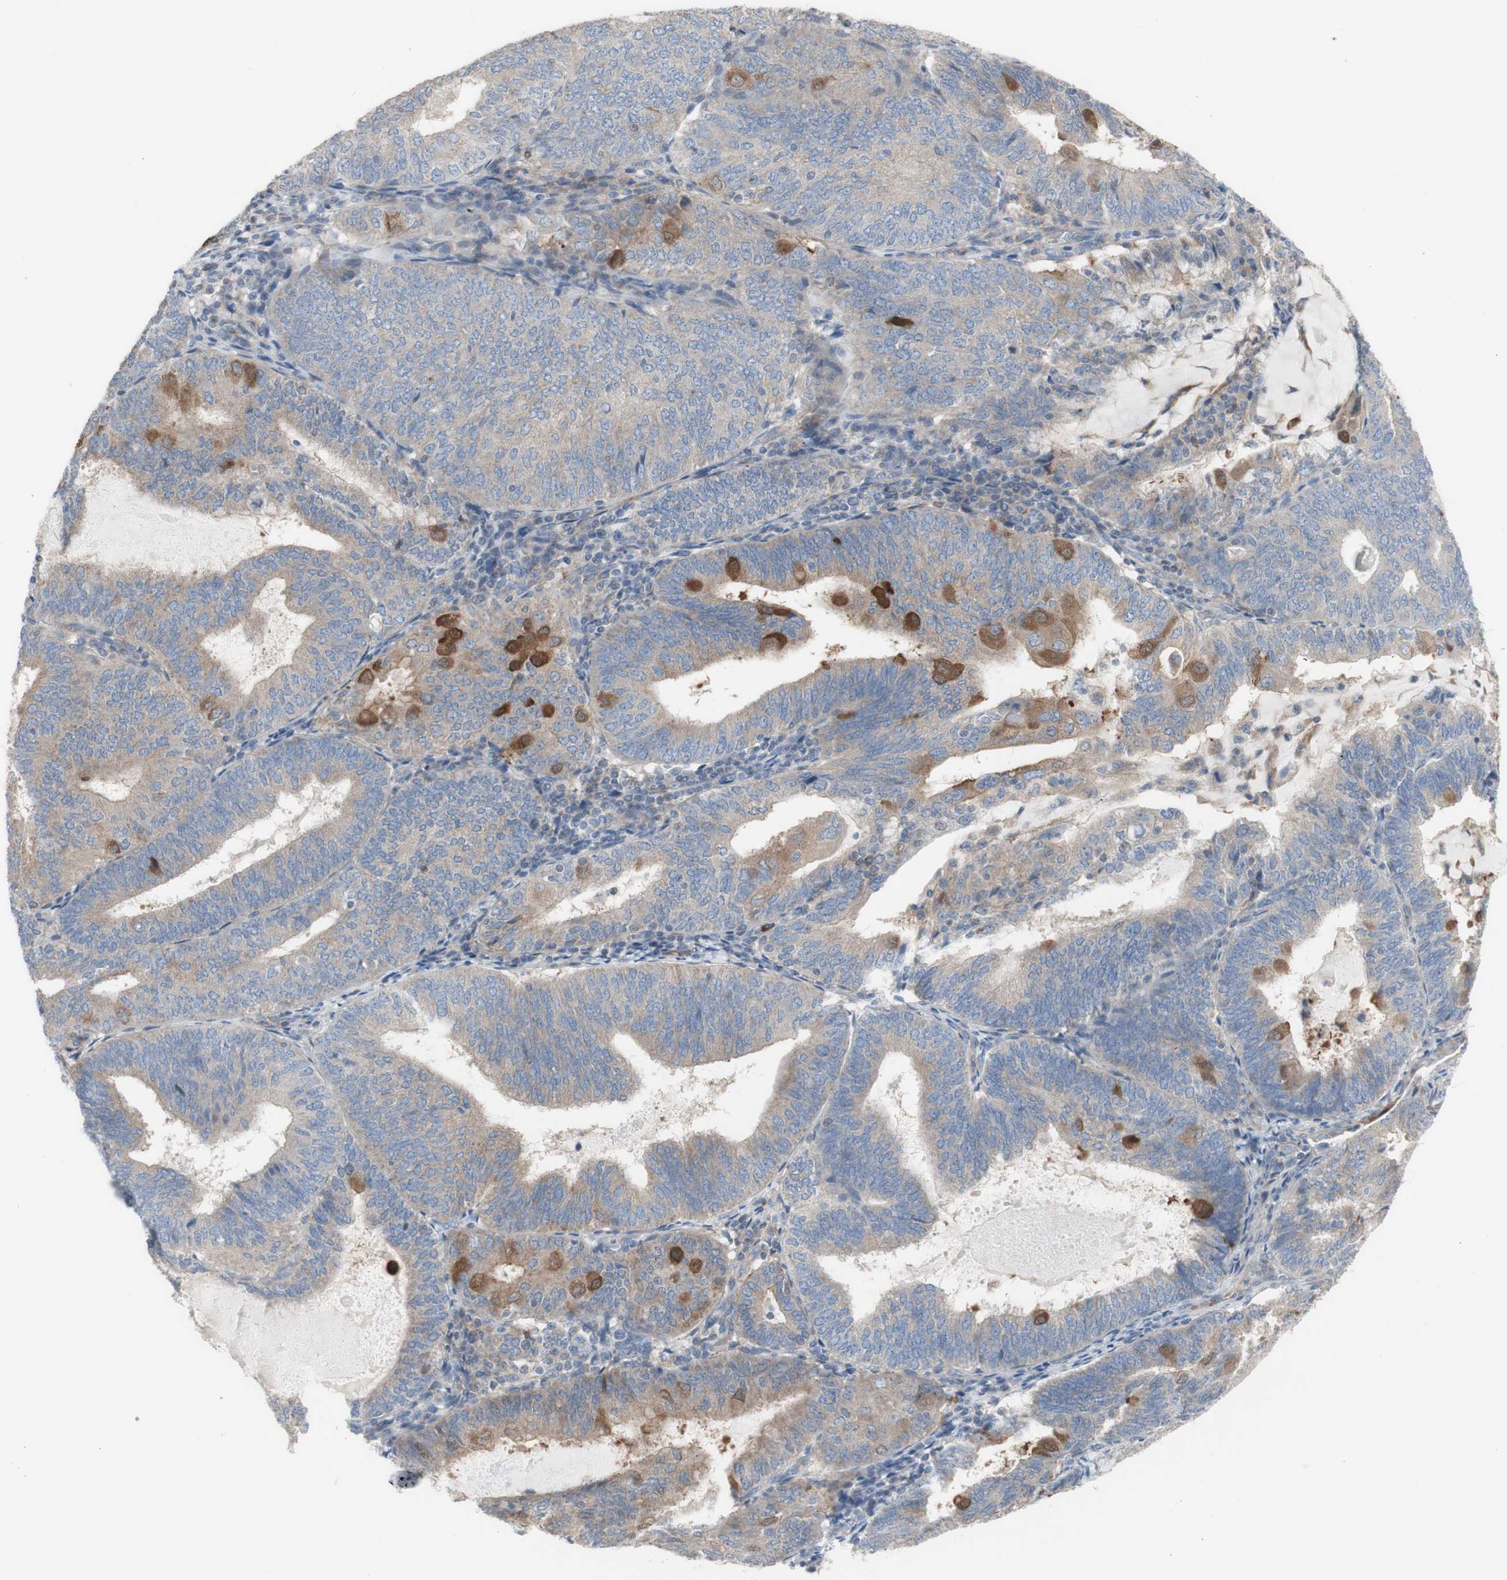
{"staining": {"intensity": "moderate", "quantity": "<25%", "location": "cytoplasmic/membranous"}, "tissue": "endometrial cancer", "cell_type": "Tumor cells", "image_type": "cancer", "snomed": [{"axis": "morphology", "description": "Adenocarcinoma, NOS"}, {"axis": "topography", "description": "Endometrium"}], "caption": "An image of human endometrial cancer (adenocarcinoma) stained for a protein demonstrates moderate cytoplasmic/membranous brown staining in tumor cells.", "gene": "C3orf52", "patient": {"sex": "female", "age": 81}}